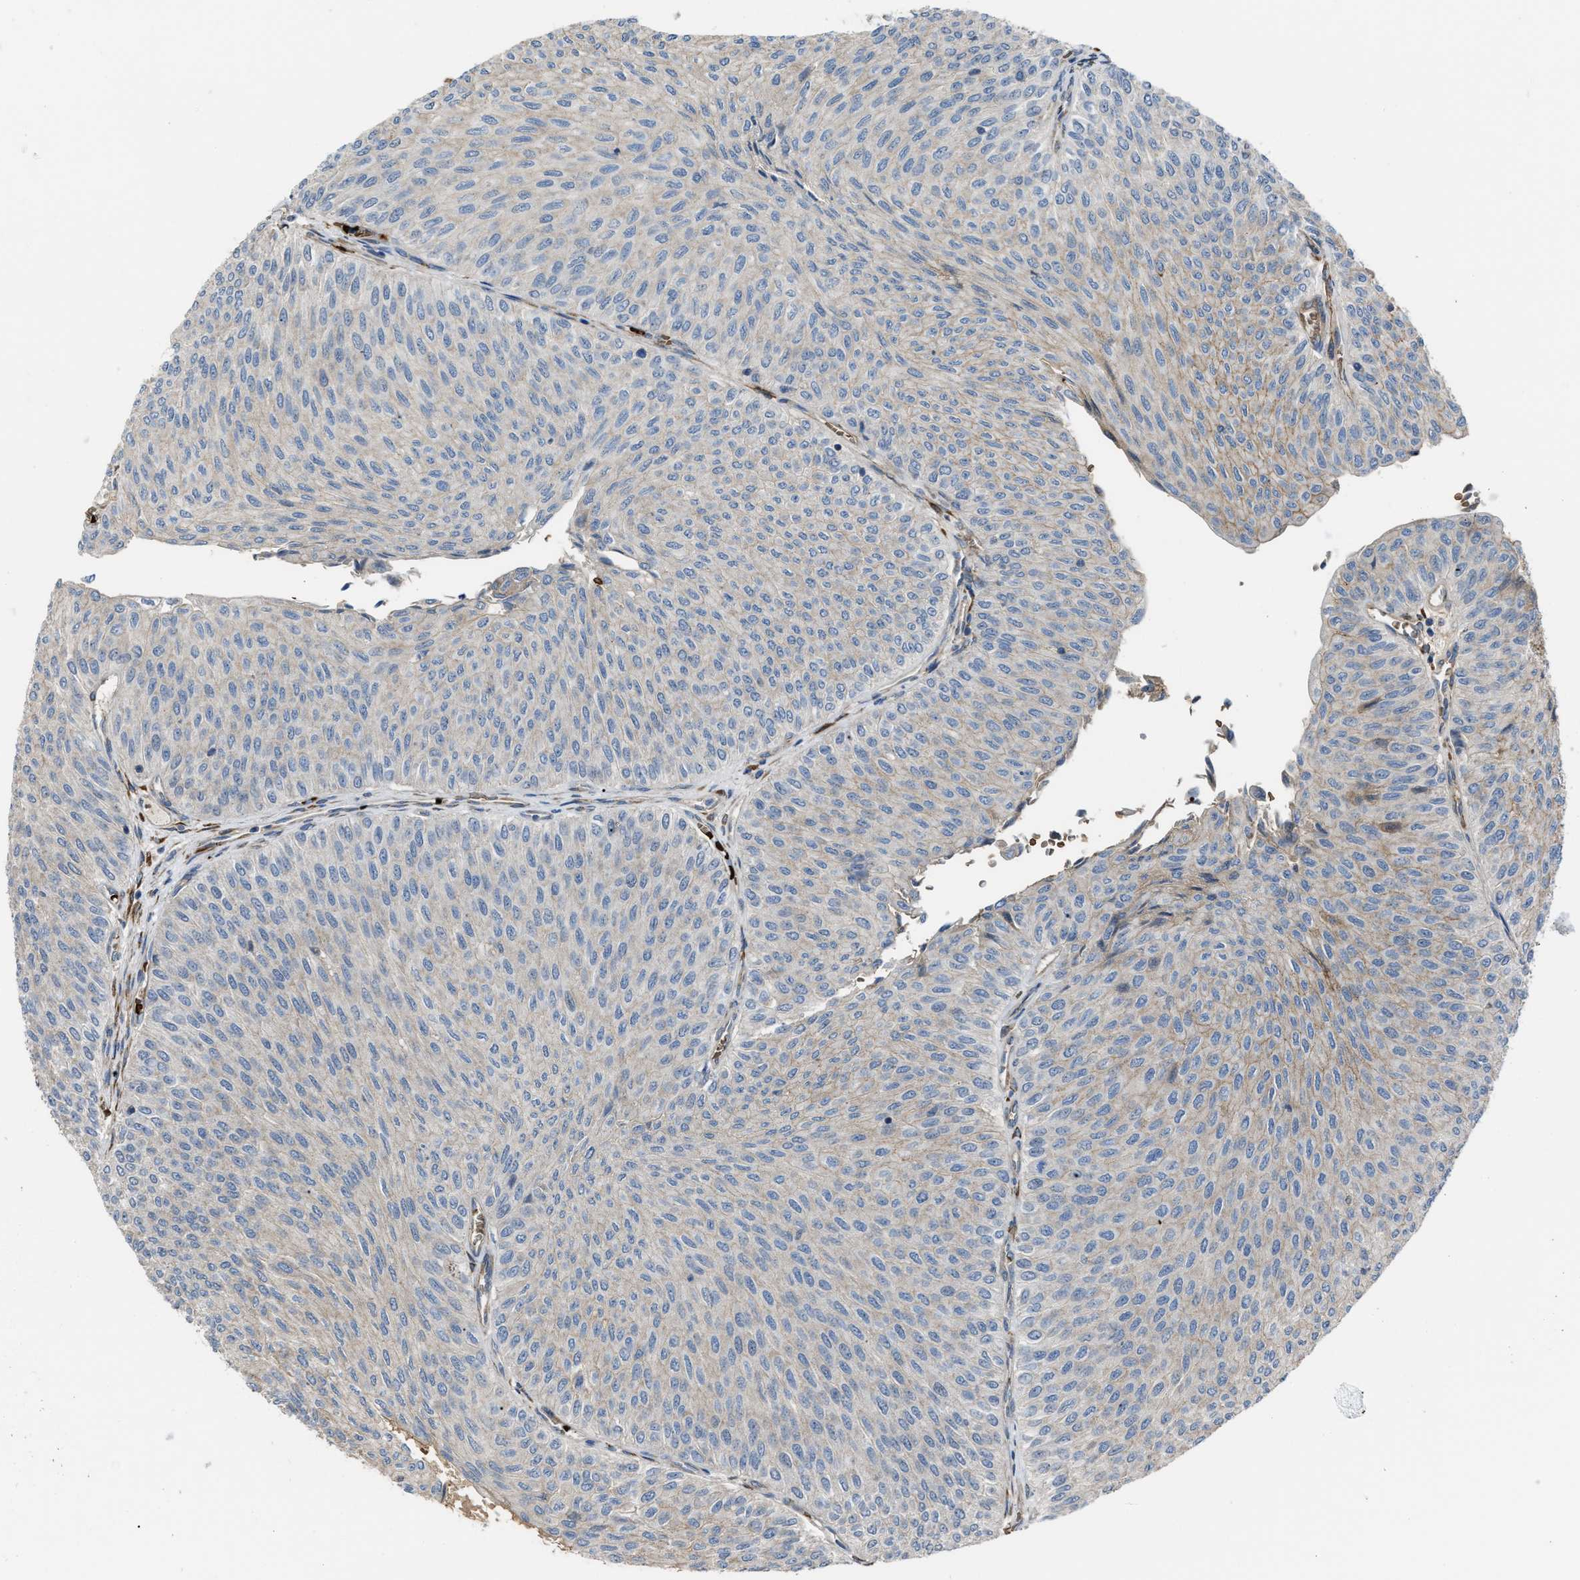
{"staining": {"intensity": "weak", "quantity": "<25%", "location": "cytoplasmic/membranous"}, "tissue": "urothelial cancer", "cell_type": "Tumor cells", "image_type": "cancer", "snomed": [{"axis": "morphology", "description": "Urothelial carcinoma, Low grade"}, {"axis": "topography", "description": "Urinary bladder"}], "caption": "Tumor cells show no significant expression in urothelial cancer. Nuclei are stained in blue.", "gene": "SELENOM", "patient": {"sex": "male", "age": 78}}